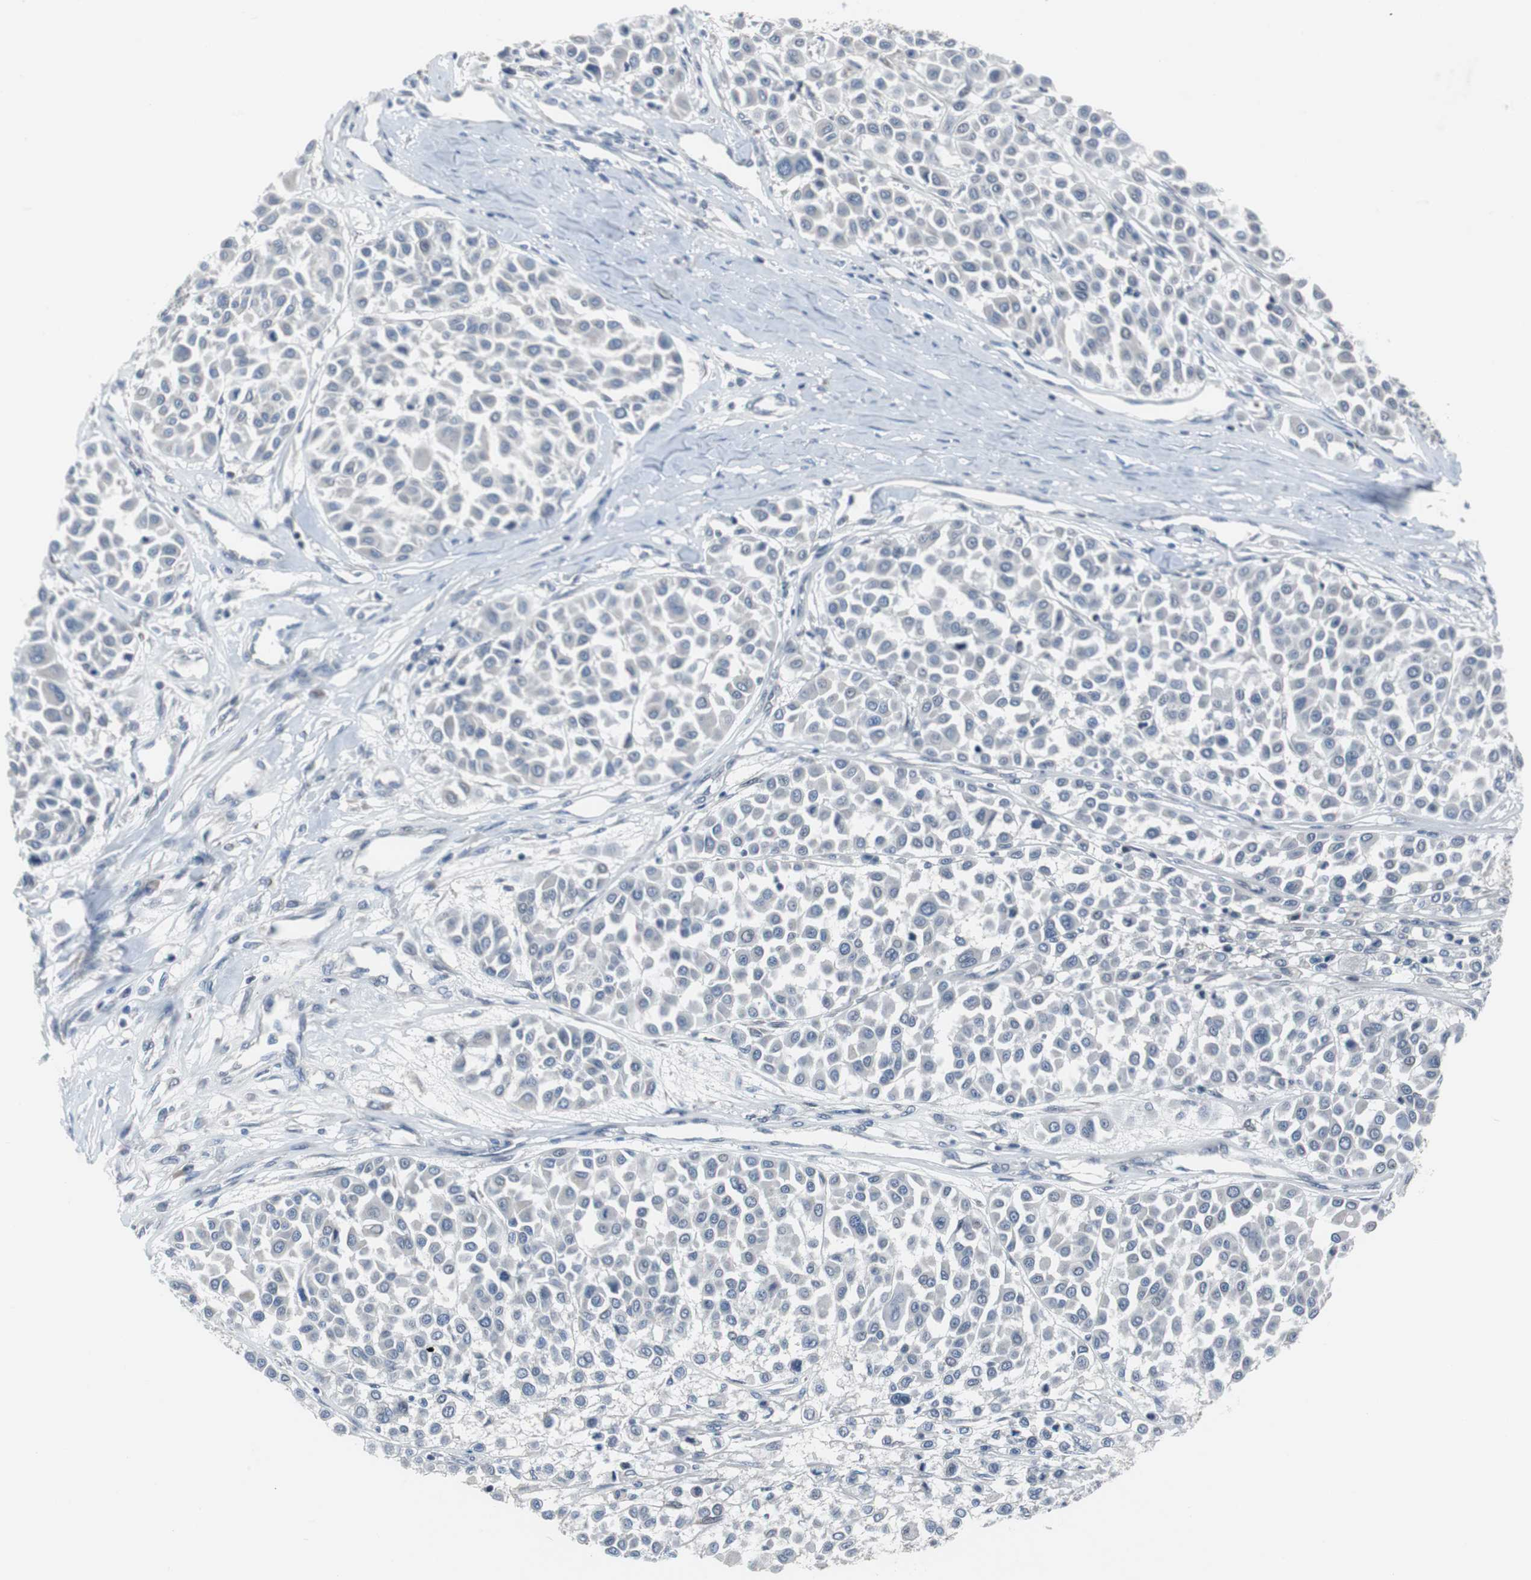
{"staining": {"intensity": "negative", "quantity": "none", "location": "none"}, "tissue": "melanoma", "cell_type": "Tumor cells", "image_type": "cancer", "snomed": [{"axis": "morphology", "description": "Malignant melanoma, Metastatic site"}, {"axis": "topography", "description": "Soft tissue"}], "caption": "Melanoma stained for a protein using immunohistochemistry displays no positivity tumor cells.", "gene": "TP63", "patient": {"sex": "male", "age": 41}}